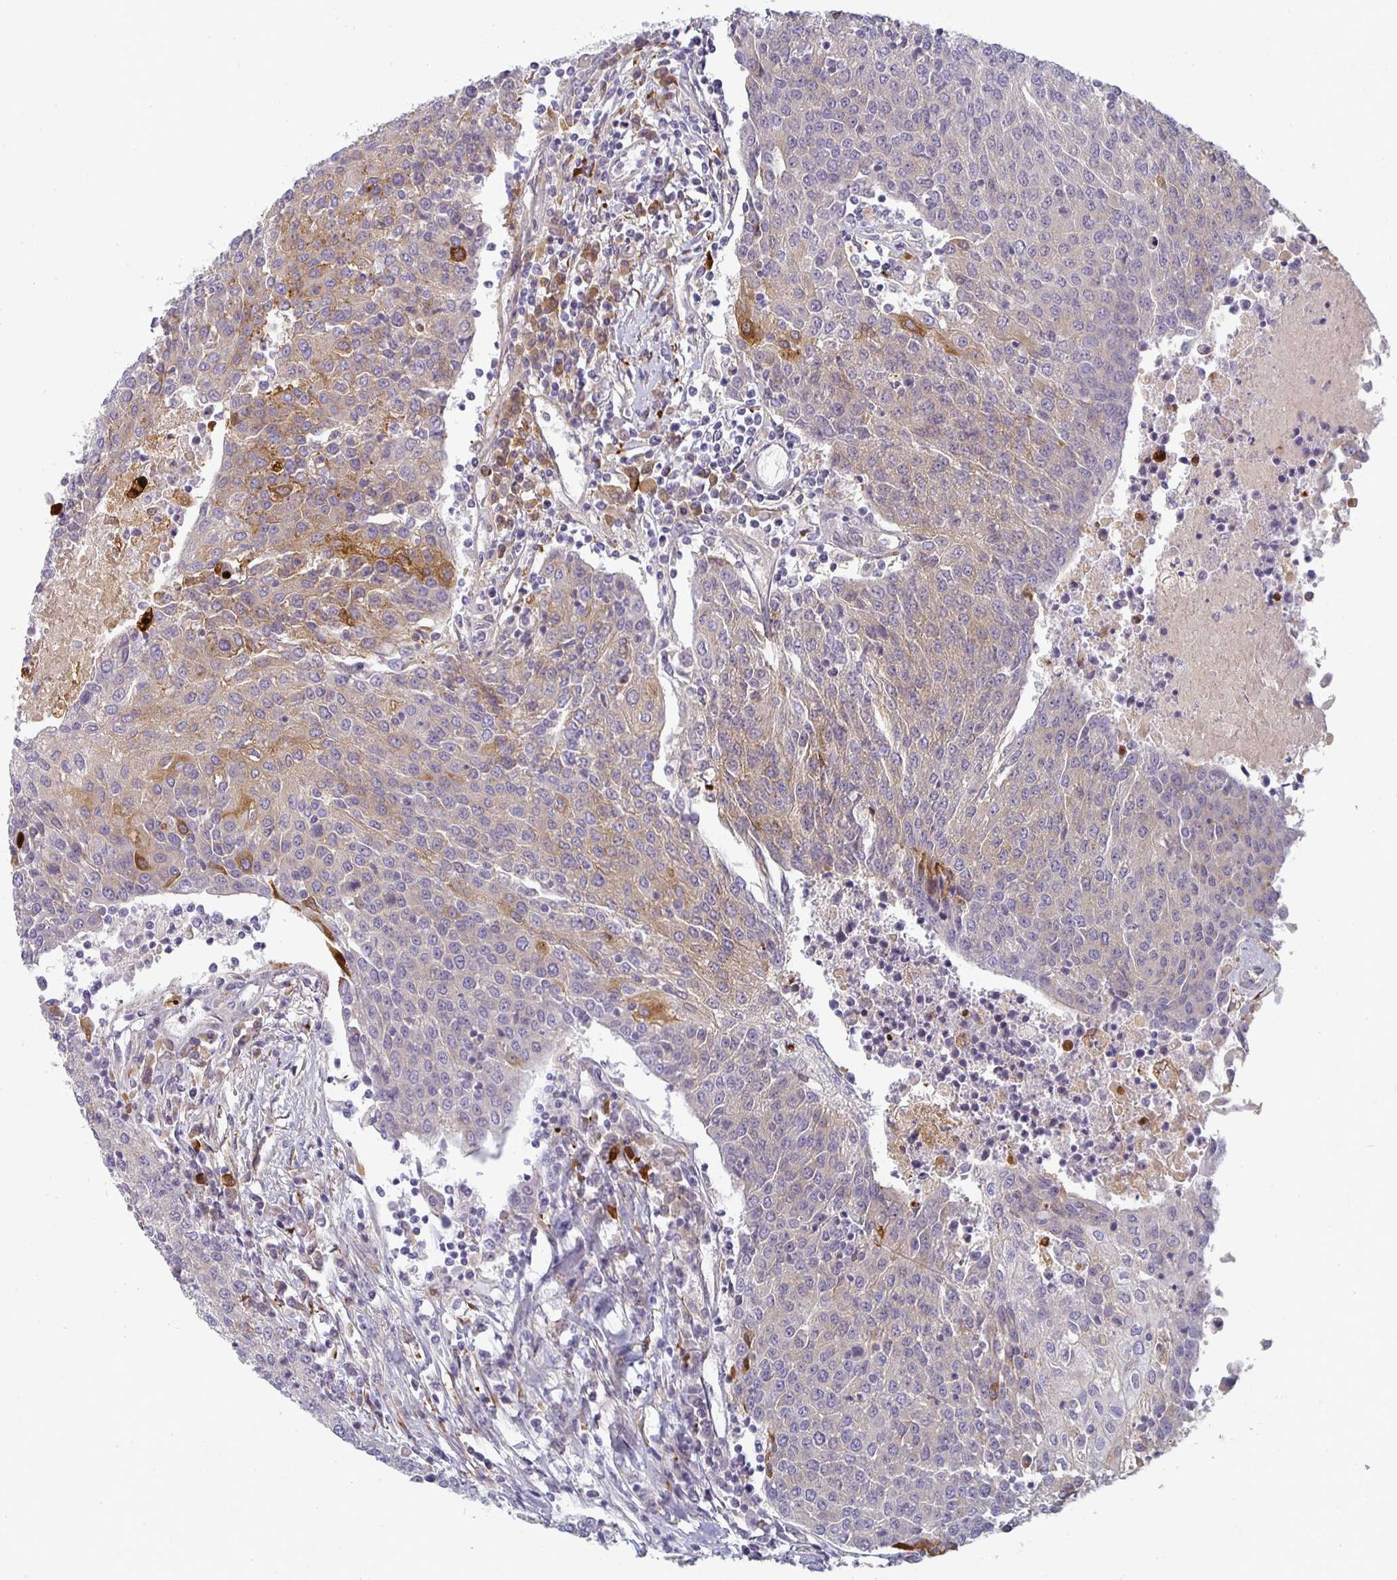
{"staining": {"intensity": "moderate", "quantity": "<25%", "location": "cytoplasmic/membranous"}, "tissue": "urothelial cancer", "cell_type": "Tumor cells", "image_type": "cancer", "snomed": [{"axis": "morphology", "description": "Urothelial carcinoma, High grade"}, {"axis": "topography", "description": "Urinary bladder"}], "caption": "About <25% of tumor cells in urothelial cancer display moderate cytoplasmic/membranous protein positivity as visualized by brown immunohistochemical staining.", "gene": "CTHRC1", "patient": {"sex": "female", "age": 85}}